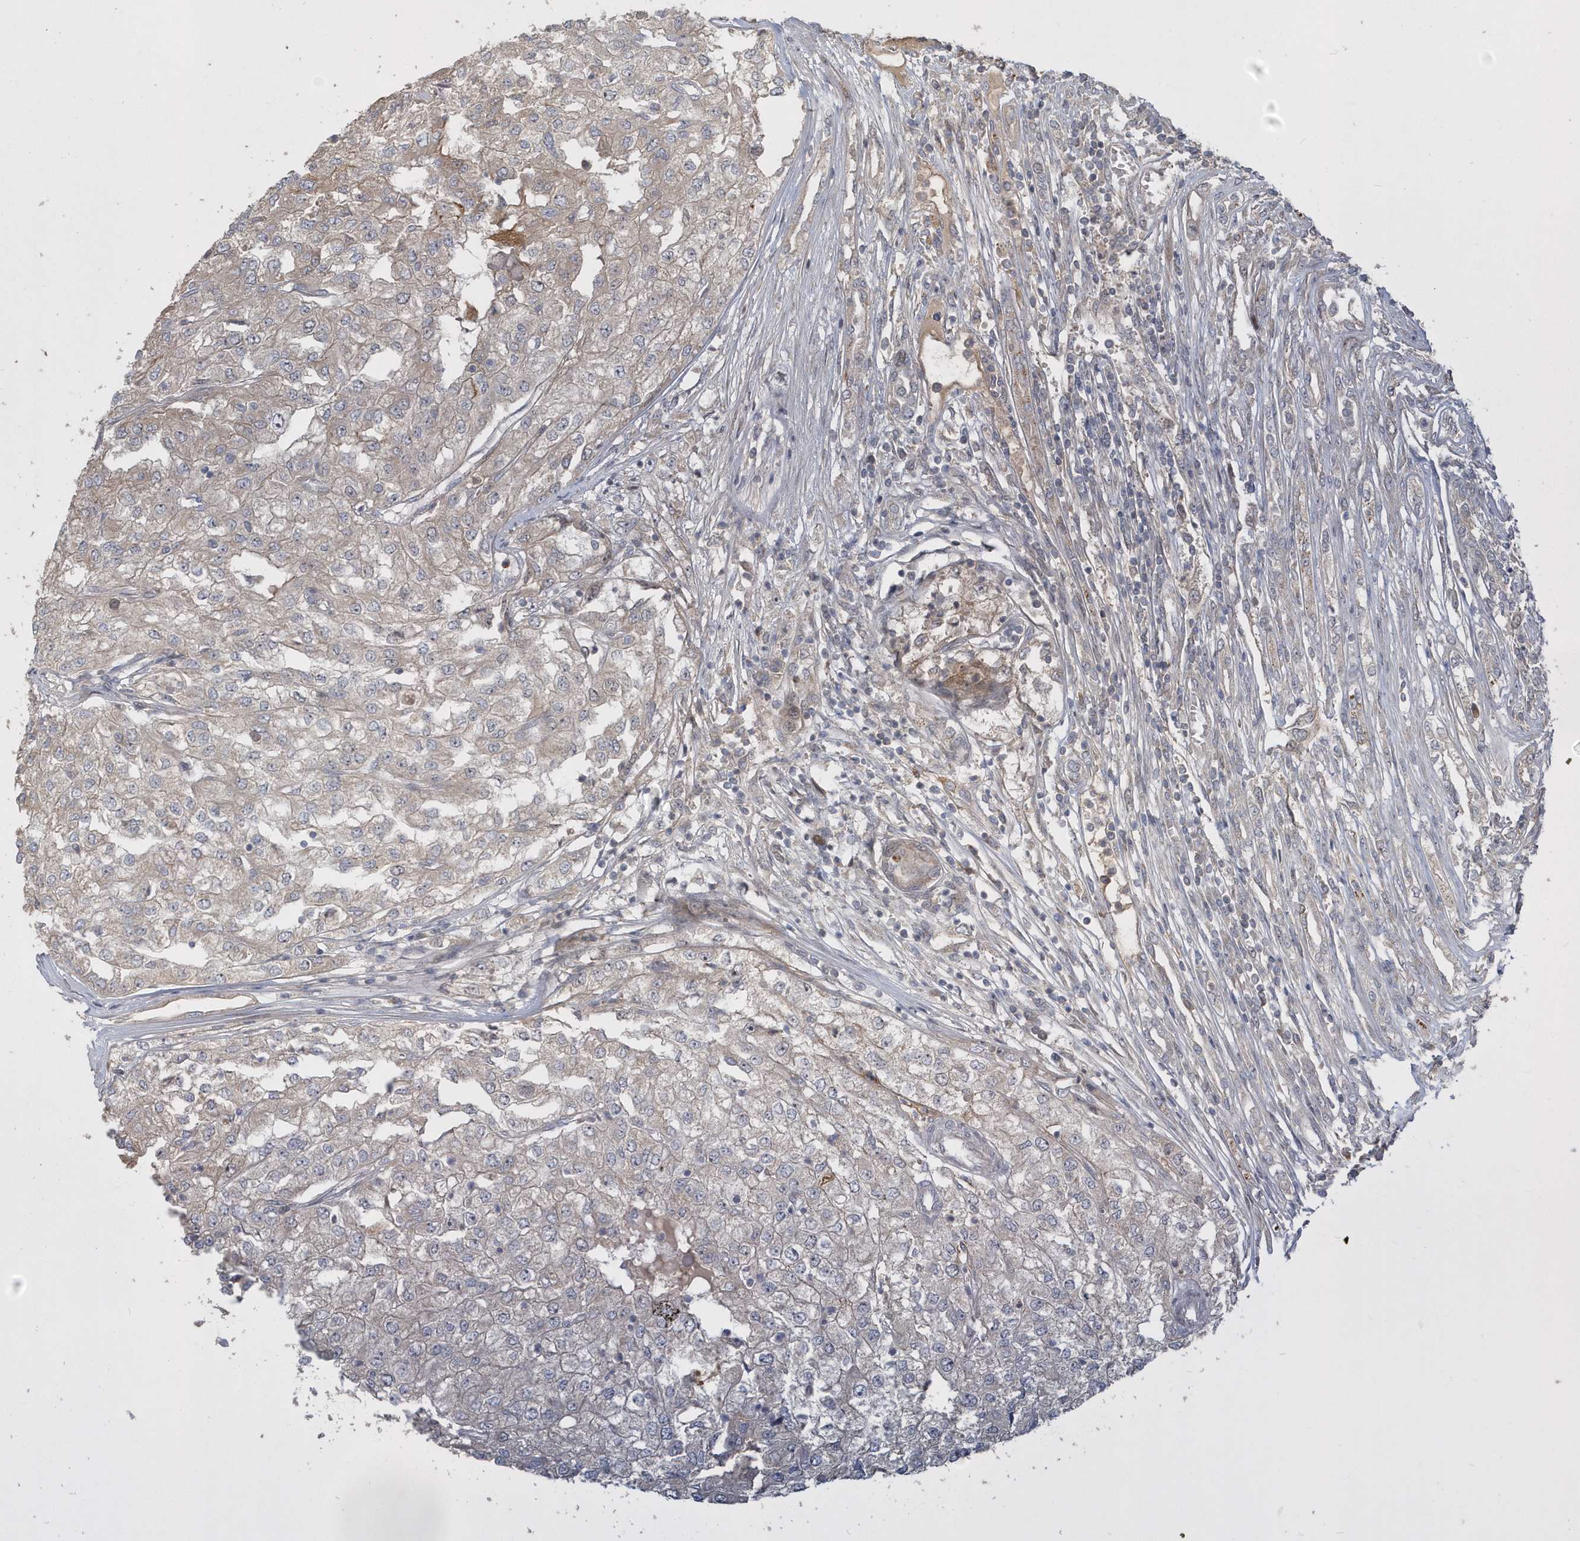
{"staining": {"intensity": "weak", "quantity": "<25%", "location": "cytoplasmic/membranous"}, "tissue": "renal cancer", "cell_type": "Tumor cells", "image_type": "cancer", "snomed": [{"axis": "morphology", "description": "Adenocarcinoma, NOS"}, {"axis": "topography", "description": "Kidney"}], "caption": "IHC of human renal adenocarcinoma demonstrates no positivity in tumor cells.", "gene": "TRAIP", "patient": {"sex": "female", "age": 54}}